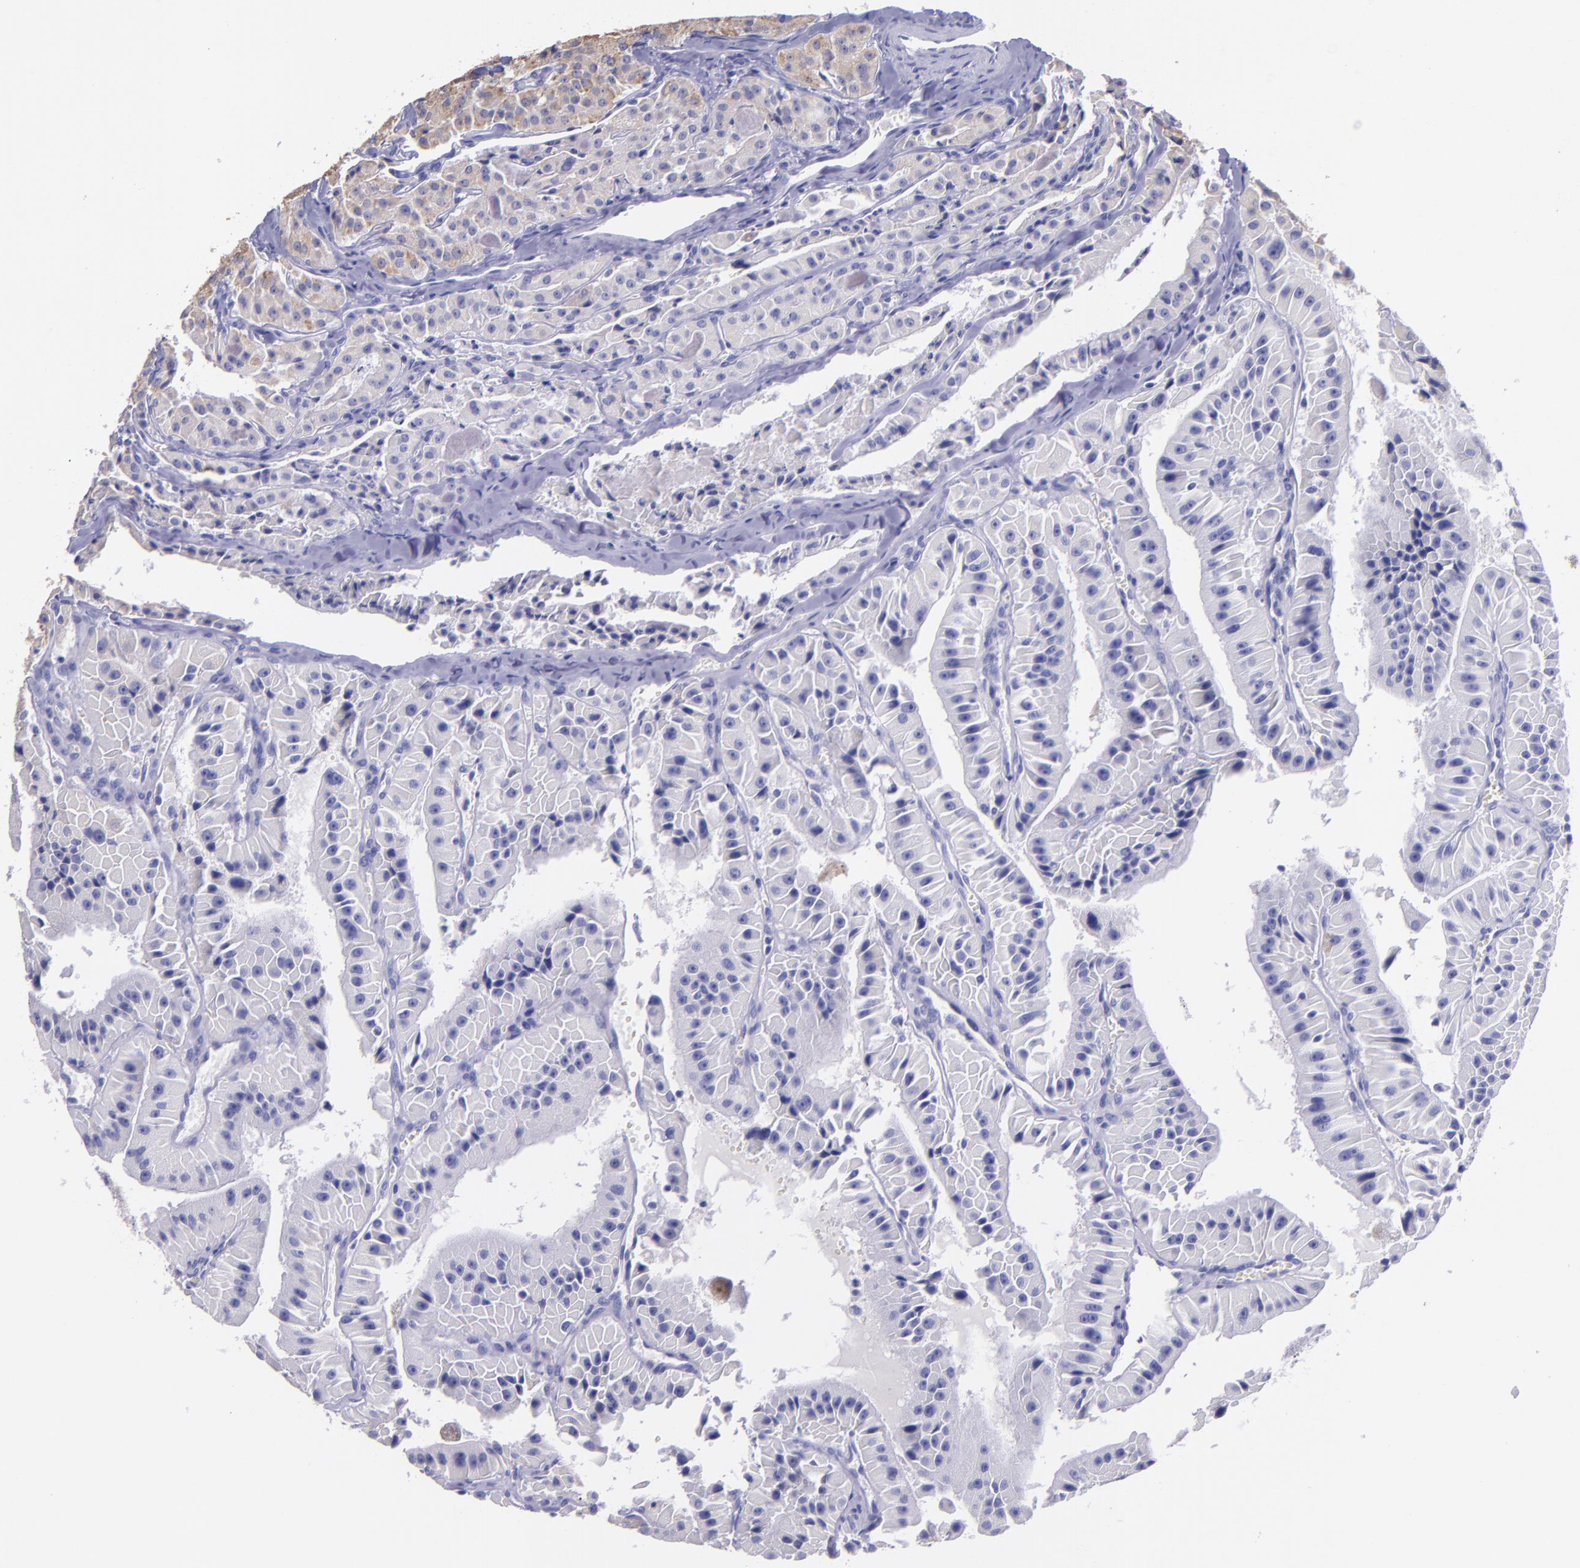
{"staining": {"intensity": "negative", "quantity": "none", "location": "none"}, "tissue": "thyroid cancer", "cell_type": "Tumor cells", "image_type": "cancer", "snomed": [{"axis": "morphology", "description": "Carcinoma, NOS"}, {"axis": "topography", "description": "Thyroid gland"}], "caption": "Image shows no significant protein staining in tumor cells of thyroid cancer (carcinoma).", "gene": "KRT4", "patient": {"sex": "male", "age": 76}}